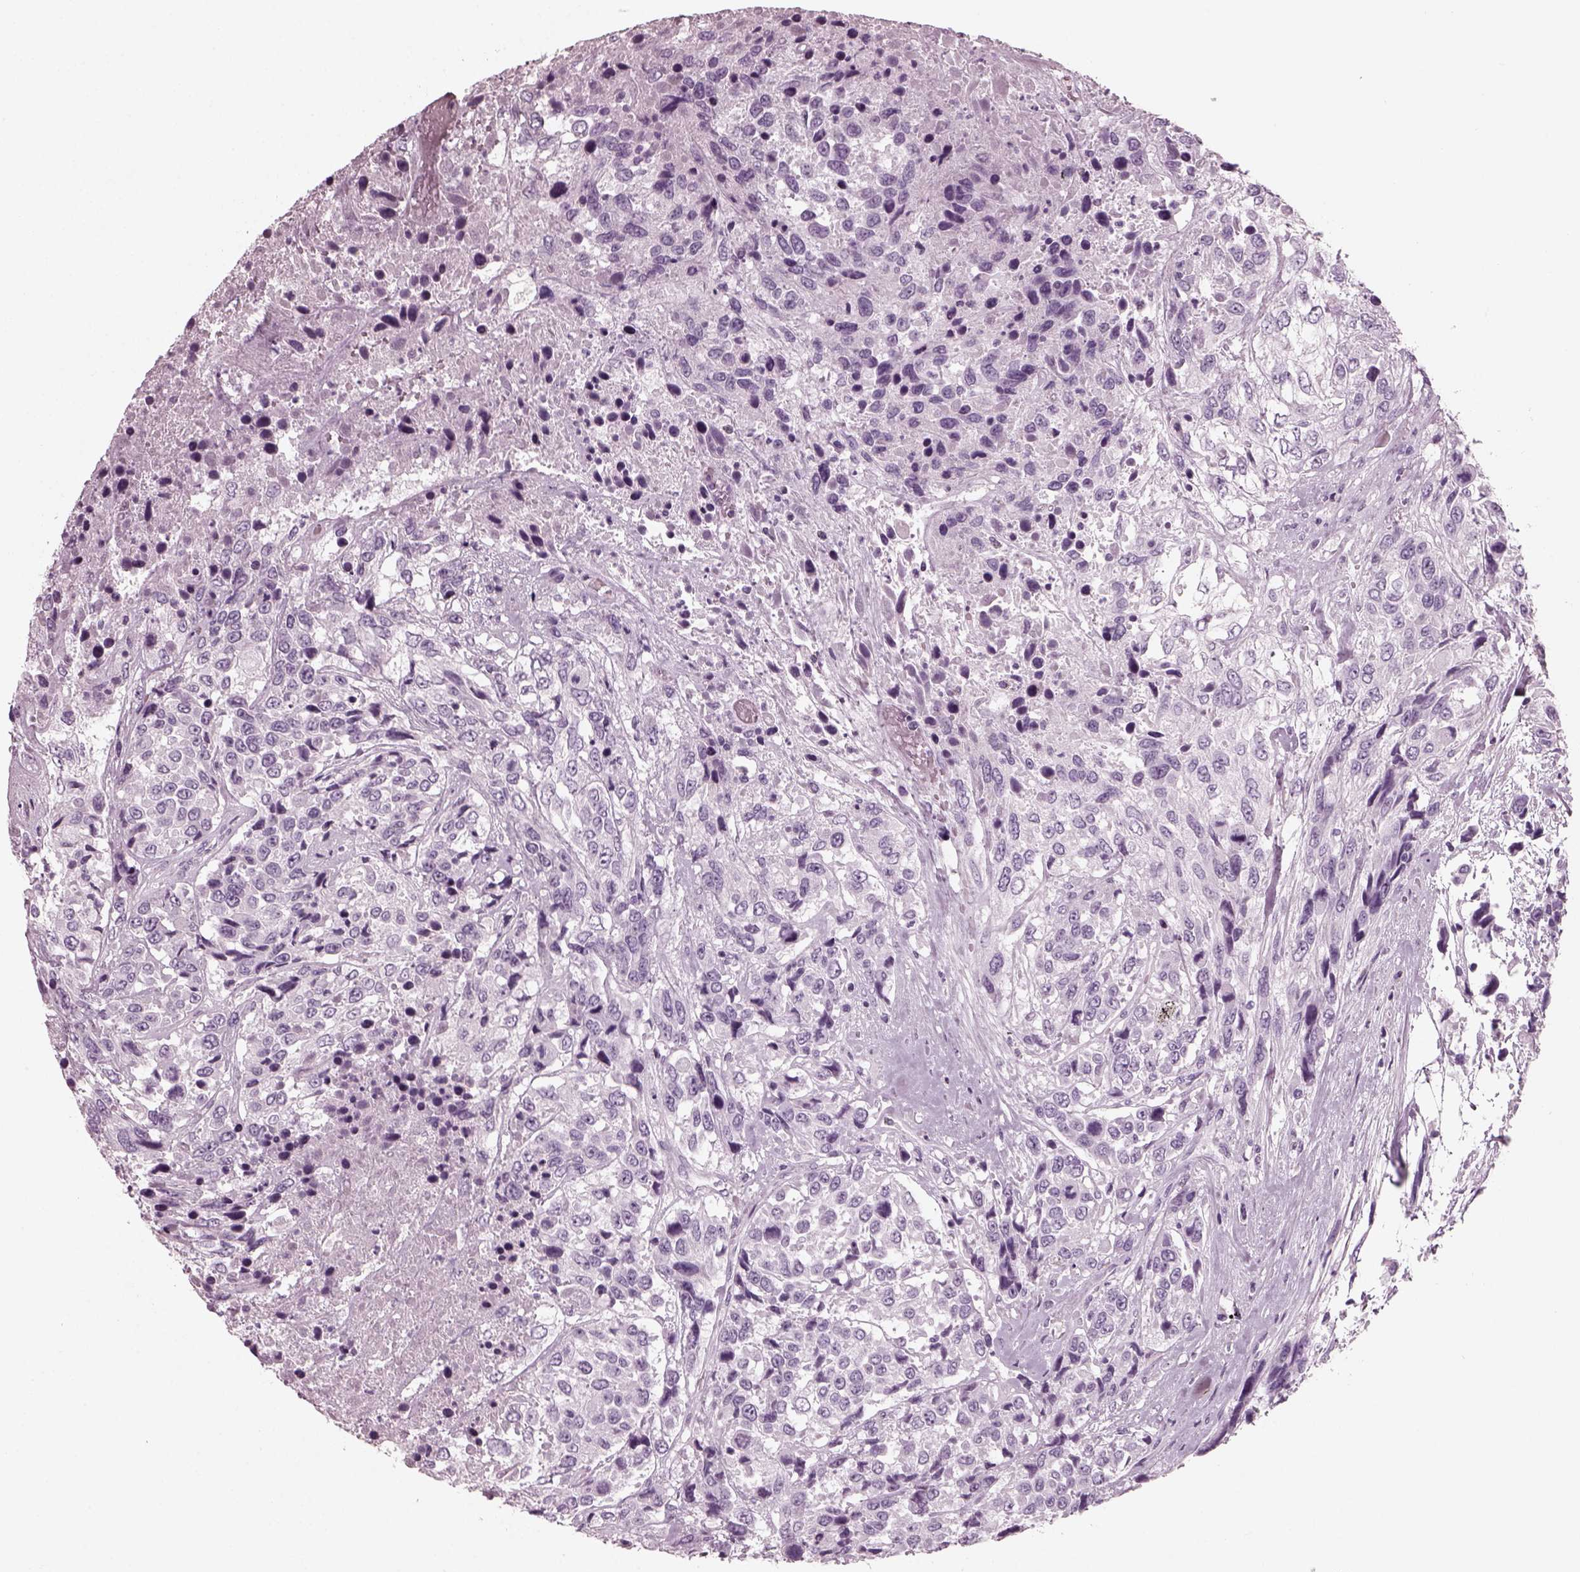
{"staining": {"intensity": "negative", "quantity": "none", "location": "none"}, "tissue": "urothelial cancer", "cell_type": "Tumor cells", "image_type": "cancer", "snomed": [{"axis": "morphology", "description": "Urothelial carcinoma, High grade"}, {"axis": "topography", "description": "Urinary bladder"}], "caption": "Tumor cells show no significant protein positivity in urothelial cancer. (IHC, brightfield microscopy, high magnification).", "gene": "RCVRN", "patient": {"sex": "female", "age": 70}}